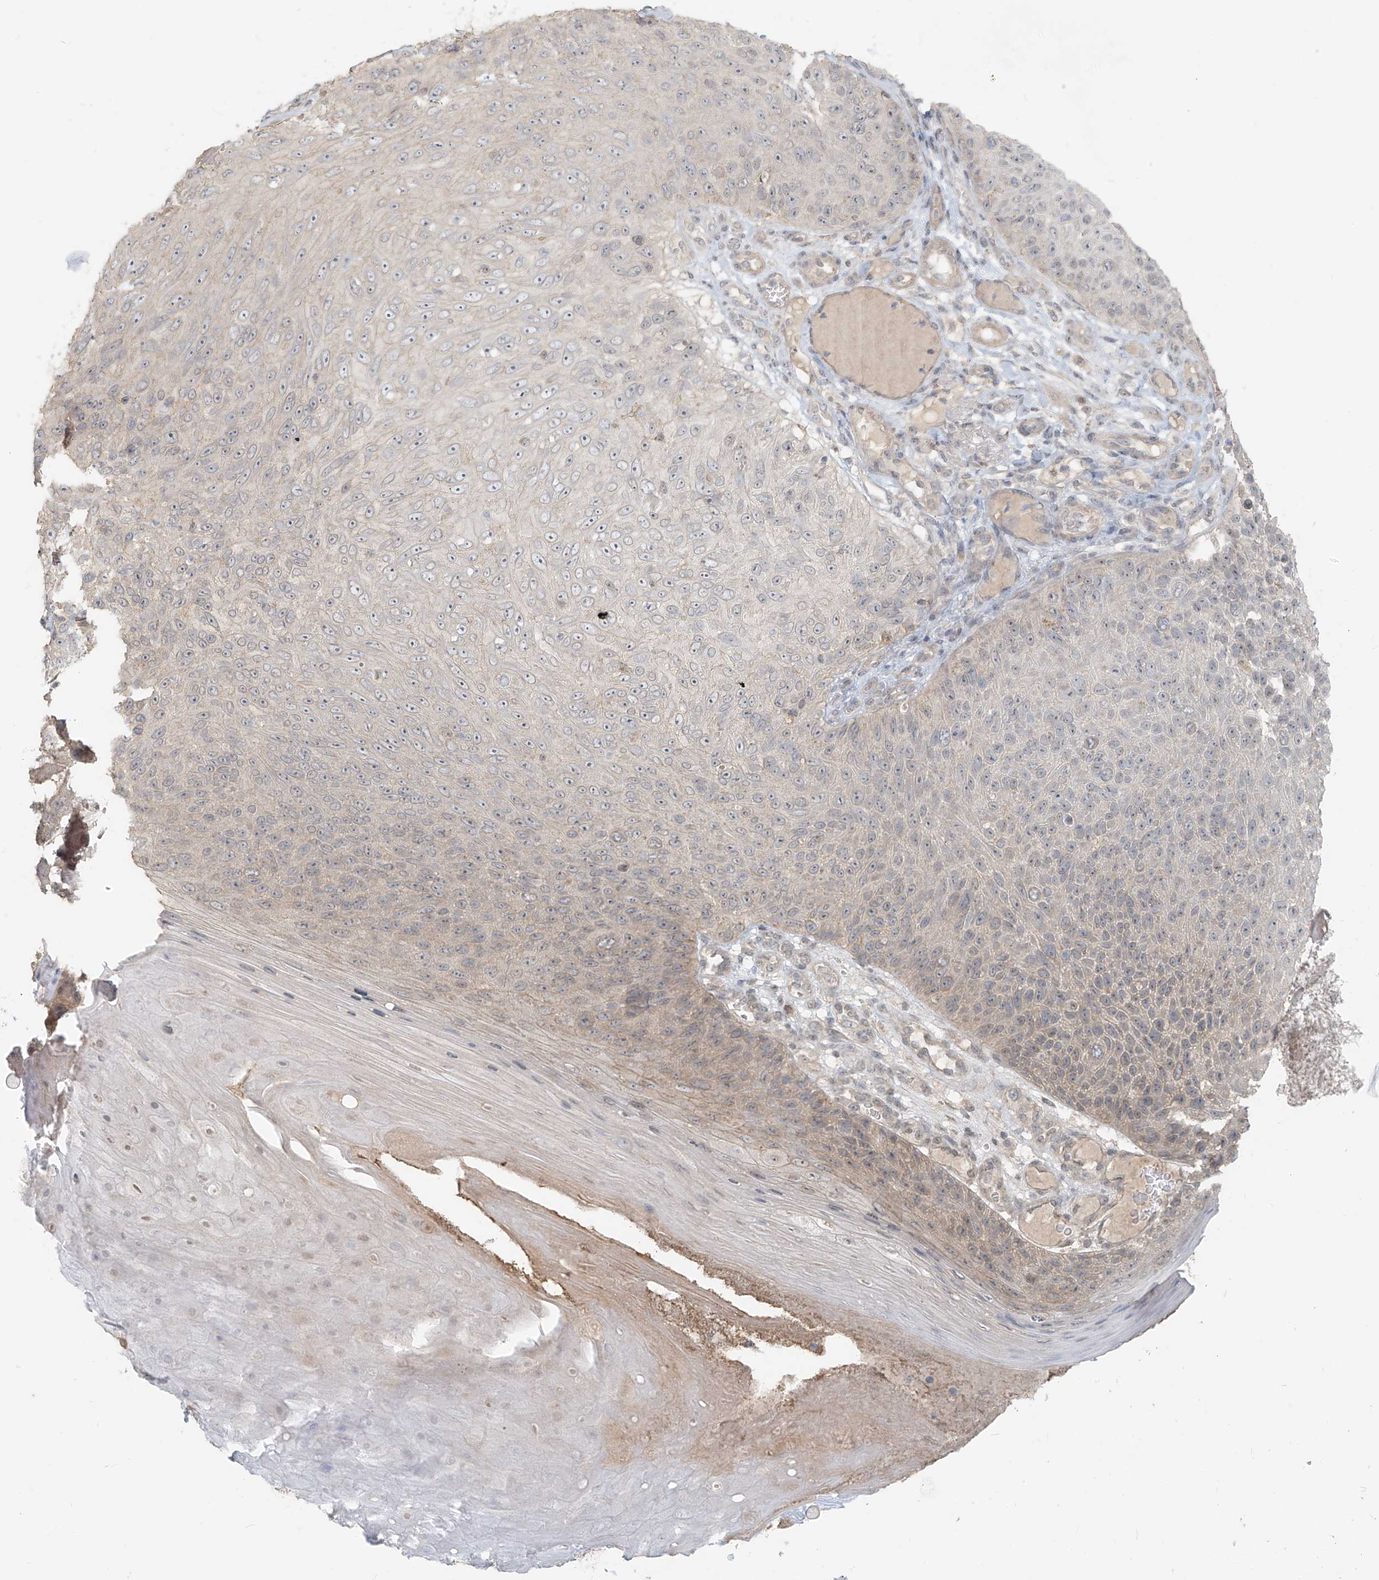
{"staining": {"intensity": "weak", "quantity": "<25%", "location": "cytoplasmic/membranous"}, "tissue": "skin cancer", "cell_type": "Tumor cells", "image_type": "cancer", "snomed": [{"axis": "morphology", "description": "Squamous cell carcinoma, NOS"}, {"axis": "topography", "description": "Skin"}], "caption": "High magnification brightfield microscopy of skin squamous cell carcinoma stained with DAB (brown) and counterstained with hematoxylin (blue): tumor cells show no significant positivity.", "gene": "ABCD1", "patient": {"sex": "female", "age": 88}}